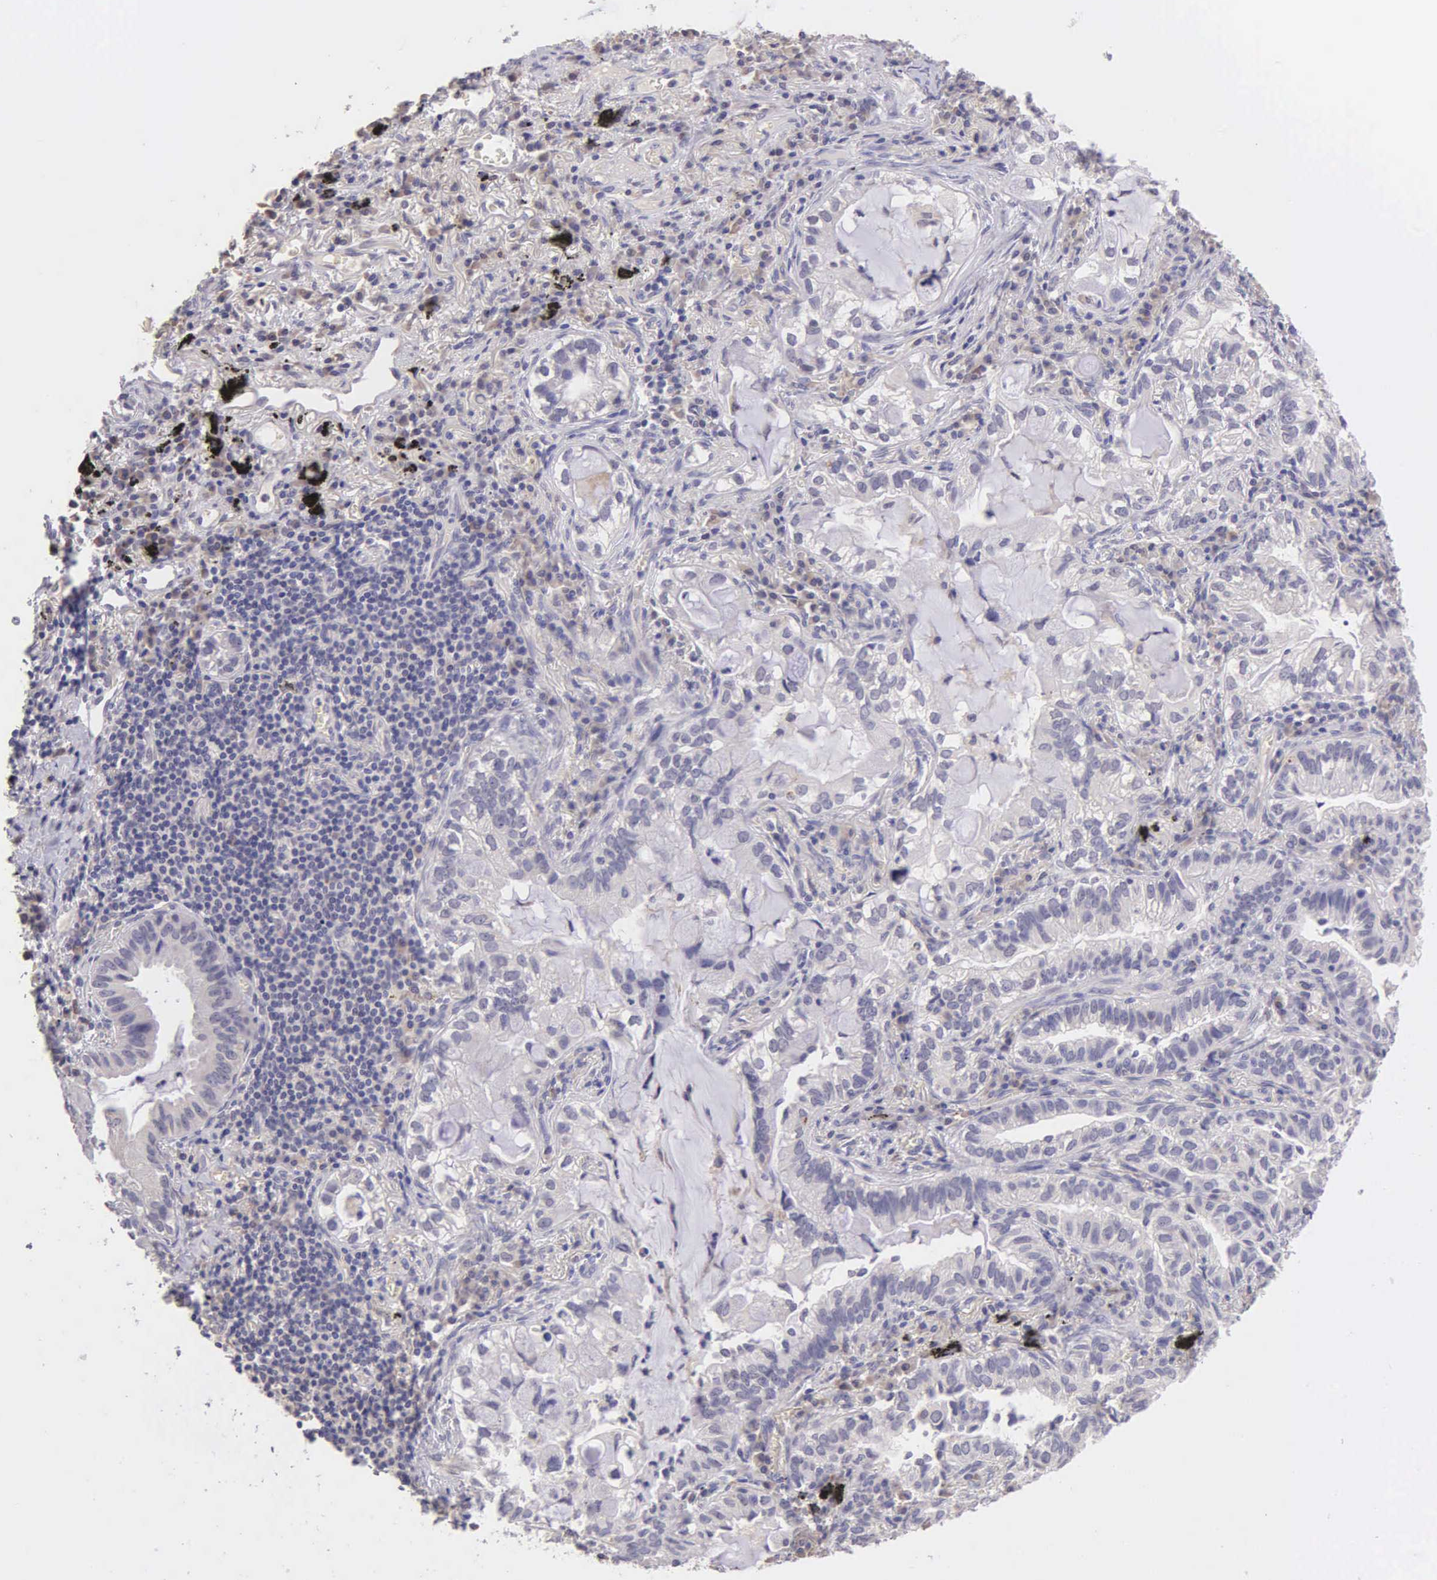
{"staining": {"intensity": "negative", "quantity": "none", "location": "none"}, "tissue": "lung cancer", "cell_type": "Tumor cells", "image_type": "cancer", "snomed": [{"axis": "morphology", "description": "Adenocarcinoma, NOS"}, {"axis": "topography", "description": "Lung"}], "caption": "The IHC histopathology image has no significant staining in tumor cells of adenocarcinoma (lung) tissue.", "gene": "ESR1", "patient": {"sex": "female", "age": 50}}